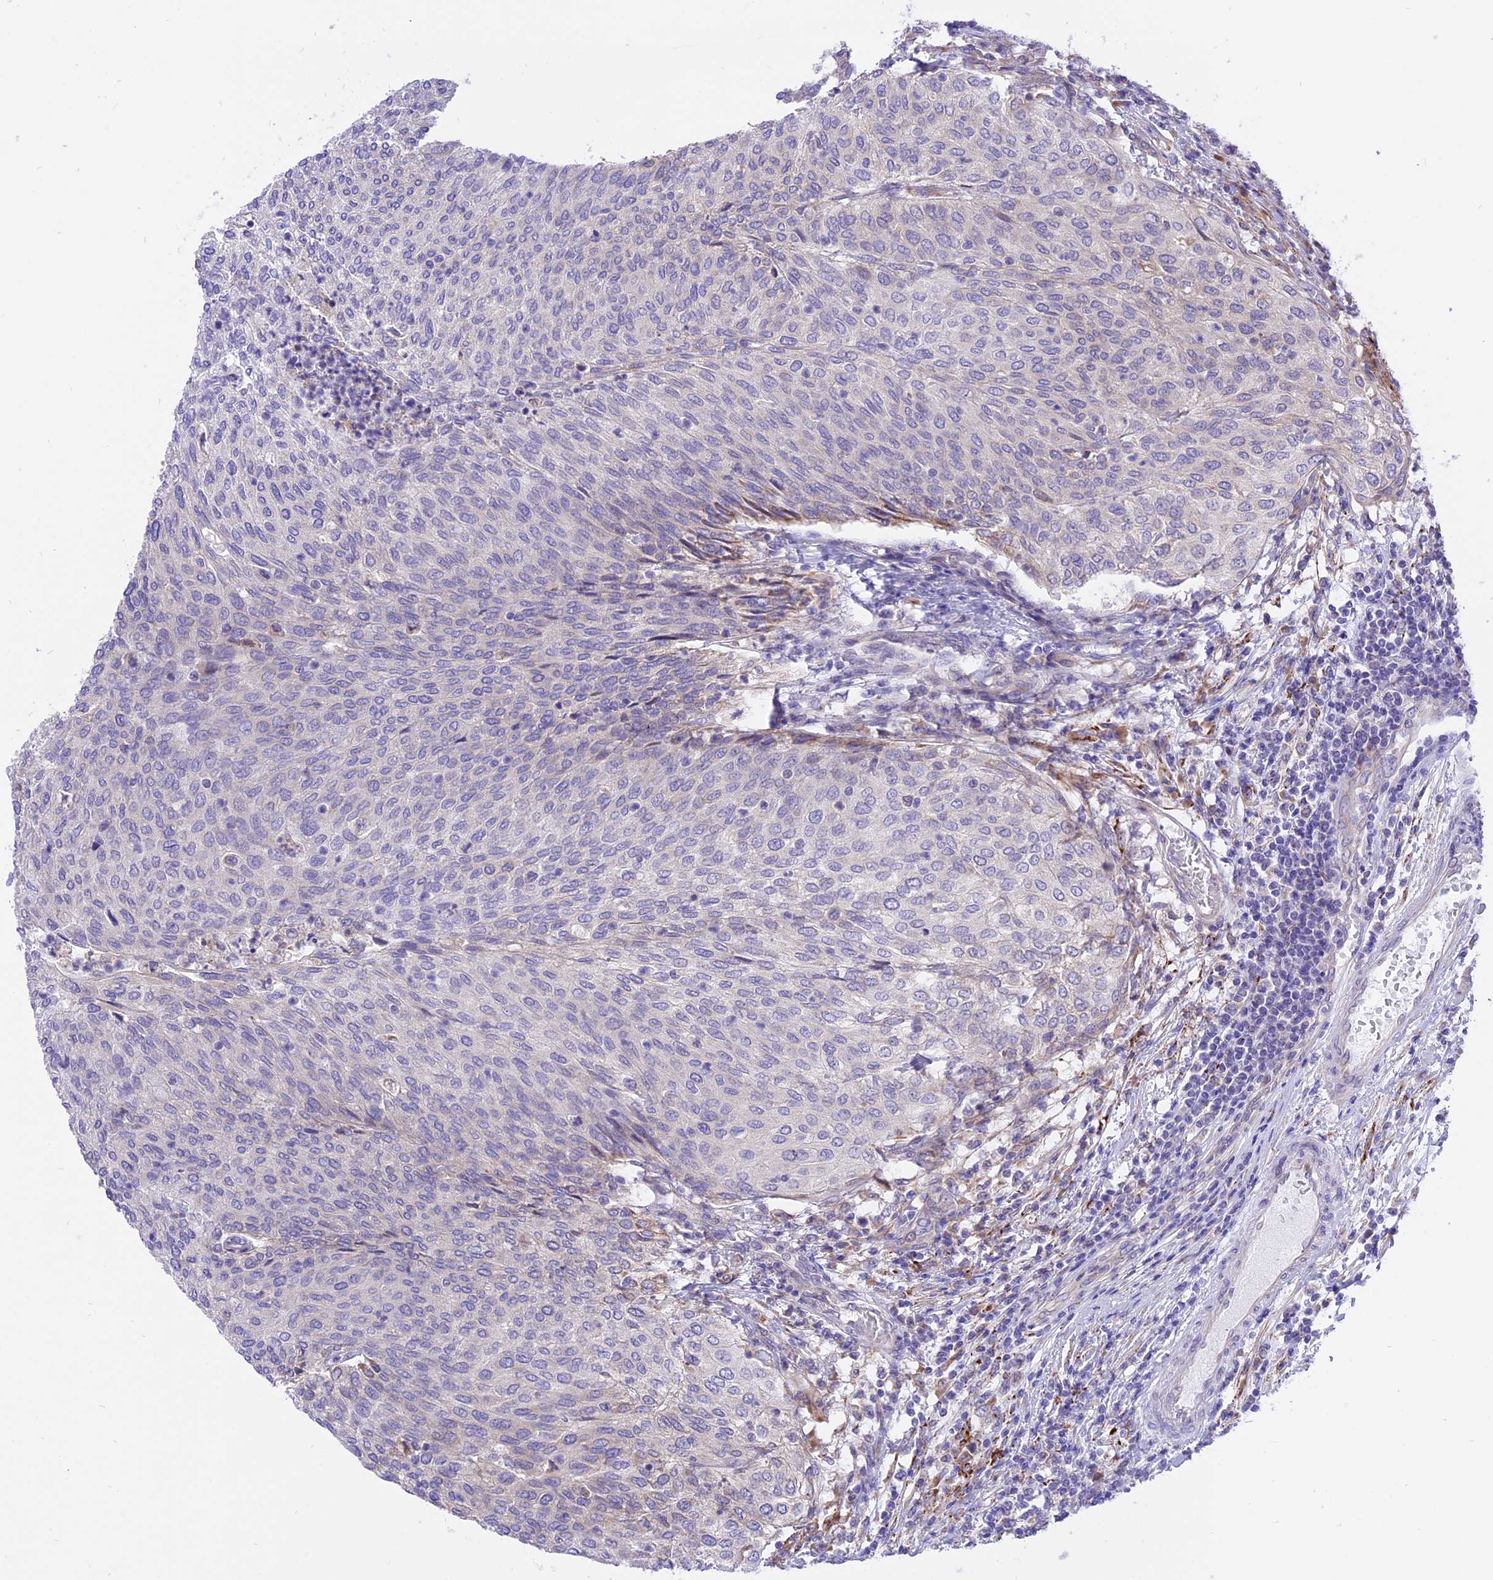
{"staining": {"intensity": "negative", "quantity": "none", "location": "none"}, "tissue": "urothelial cancer", "cell_type": "Tumor cells", "image_type": "cancer", "snomed": [{"axis": "morphology", "description": "Urothelial carcinoma, Low grade"}, {"axis": "topography", "description": "Urinary bladder"}], "caption": "Human urothelial cancer stained for a protein using IHC displays no expression in tumor cells.", "gene": "ARMCX6", "patient": {"sex": "female", "age": 79}}